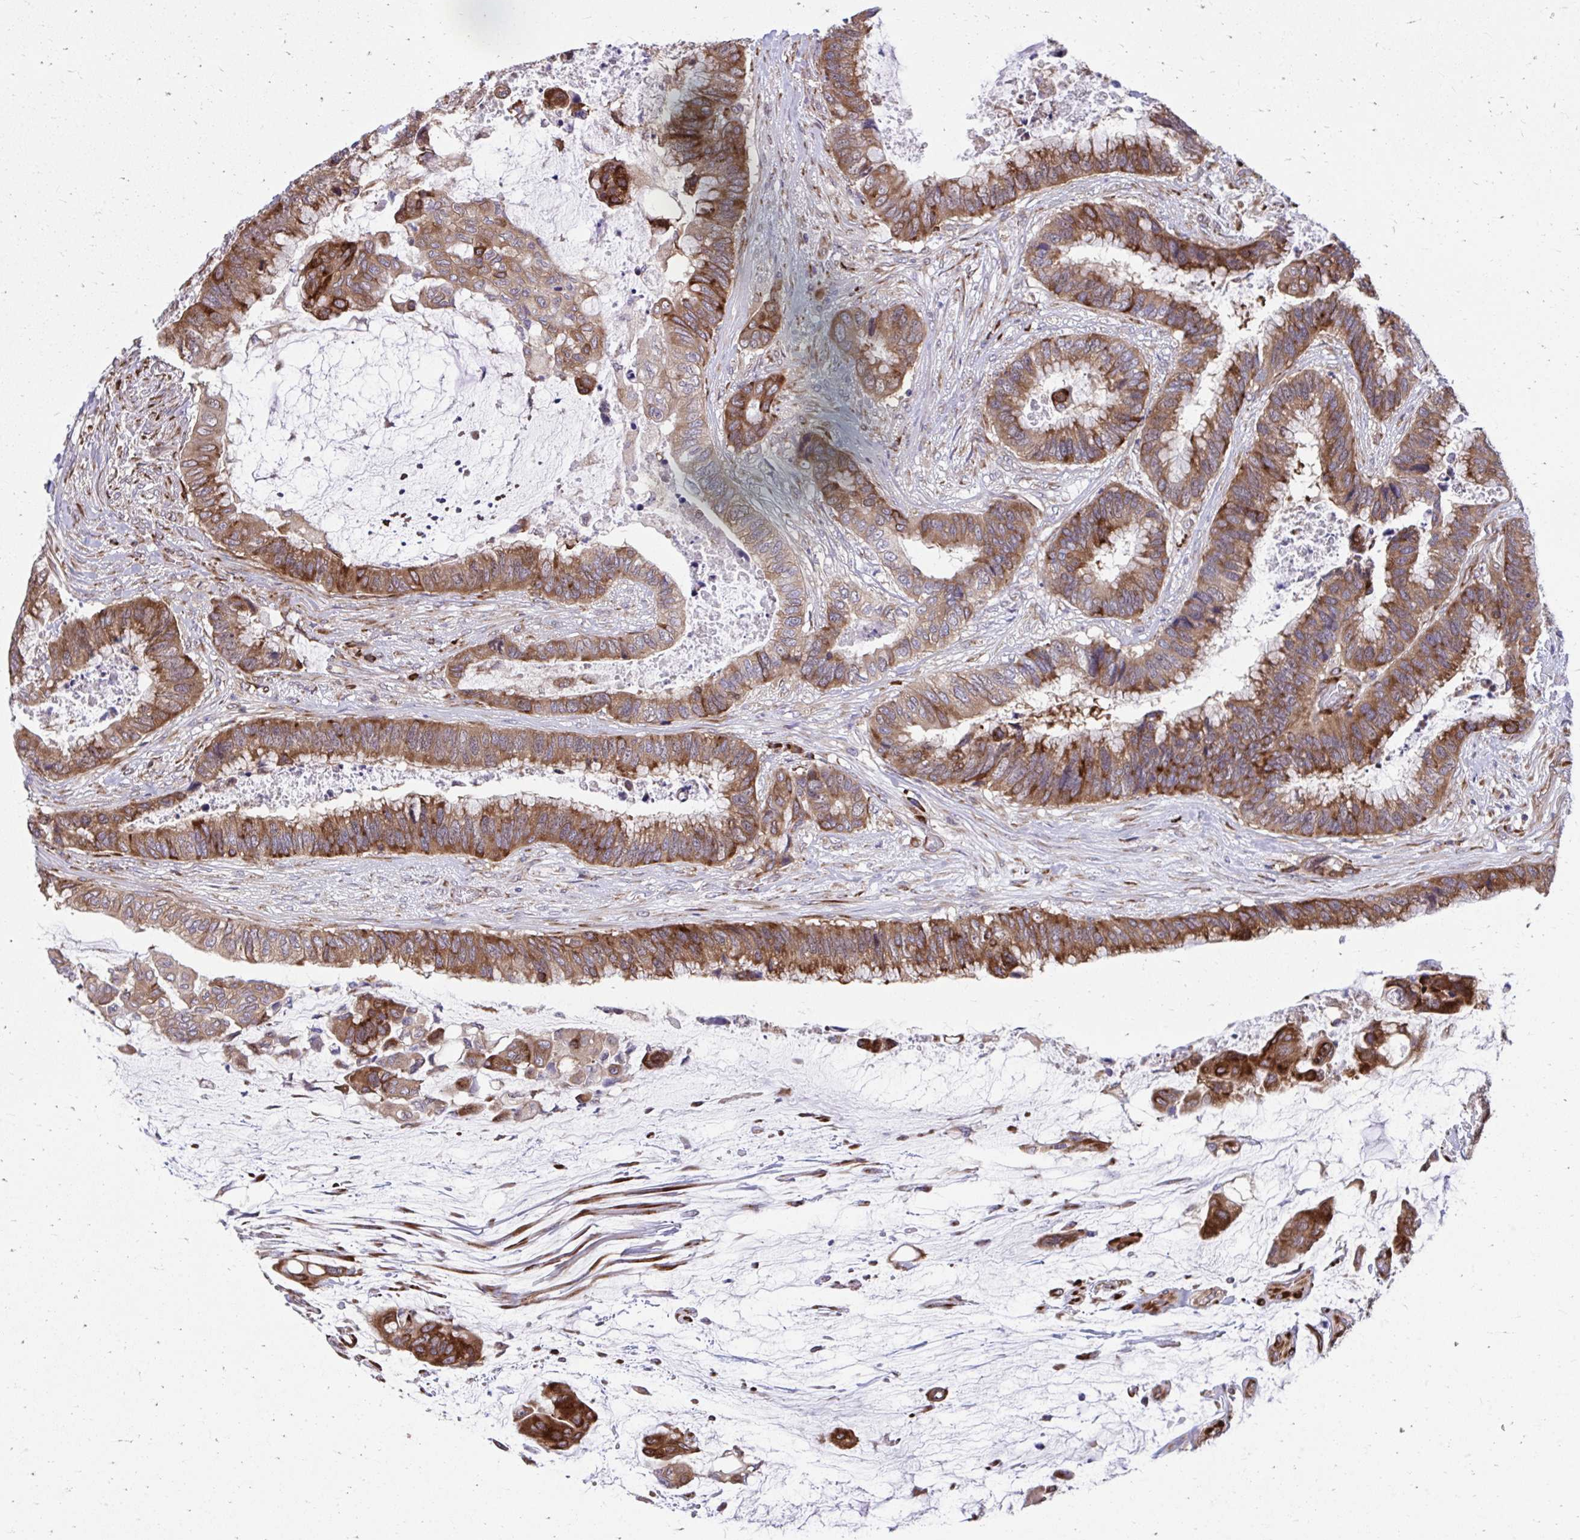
{"staining": {"intensity": "moderate", "quantity": ">75%", "location": "cytoplasmic/membranous"}, "tissue": "colorectal cancer", "cell_type": "Tumor cells", "image_type": "cancer", "snomed": [{"axis": "morphology", "description": "Adenocarcinoma, NOS"}, {"axis": "topography", "description": "Rectum"}], "caption": "Immunohistochemistry (IHC) (DAB) staining of colorectal cancer (adenocarcinoma) displays moderate cytoplasmic/membranous protein staining in approximately >75% of tumor cells.", "gene": "SELENON", "patient": {"sex": "female", "age": 59}}